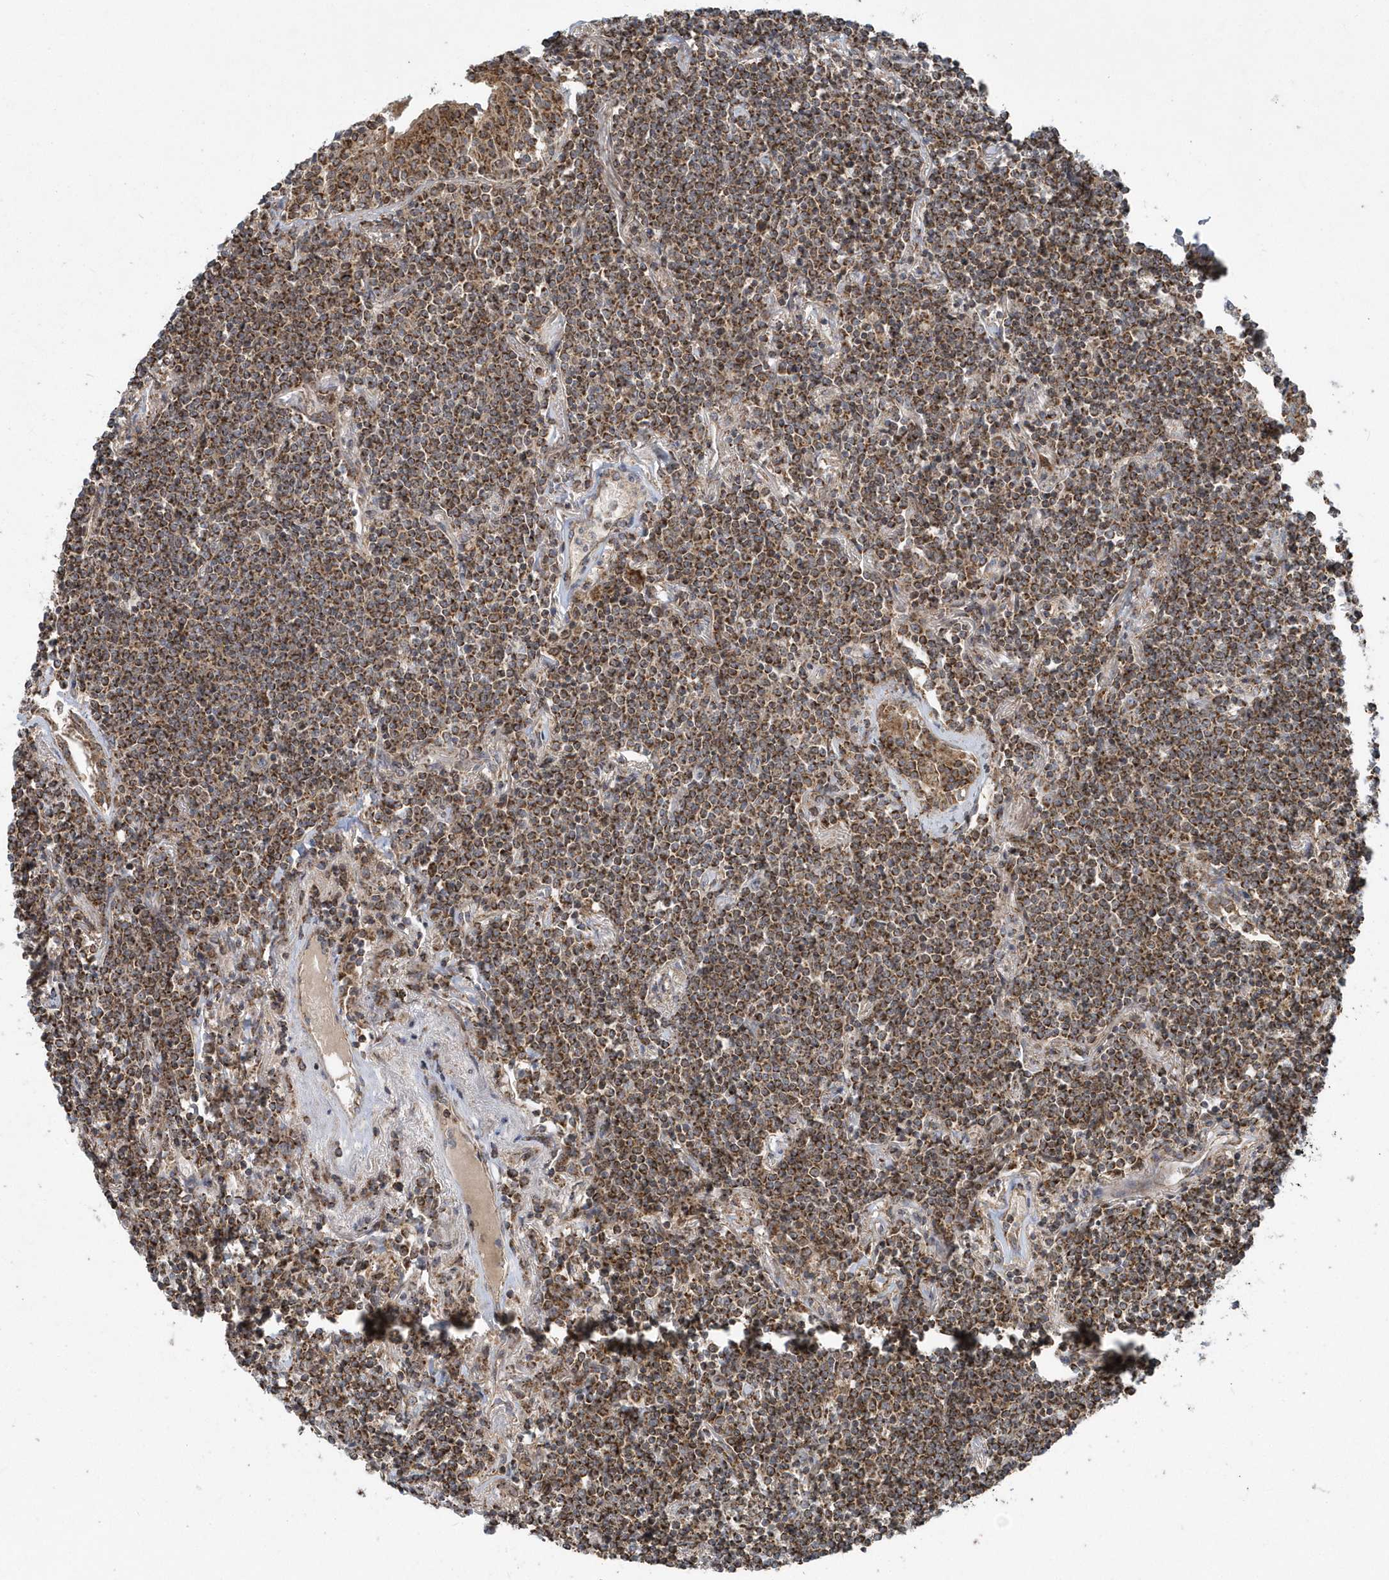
{"staining": {"intensity": "moderate", "quantity": ">75%", "location": "cytoplasmic/membranous"}, "tissue": "lymphoma", "cell_type": "Tumor cells", "image_type": "cancer", "snomed": [{"axis": "morphology", "description": "Malignant lymphoma, non-Hodgkin's type, Low grade"}, {"axis": "topography", "description": "Lung"}], "caption": "This micrograph shows IHC staining of human lymphoma, with medium moderate cytoplasmic/membranous positivity in approximately >75% of tumor cells.", "gene": "PPP1R7", "patient": {"sex": "female", "age": 71}}